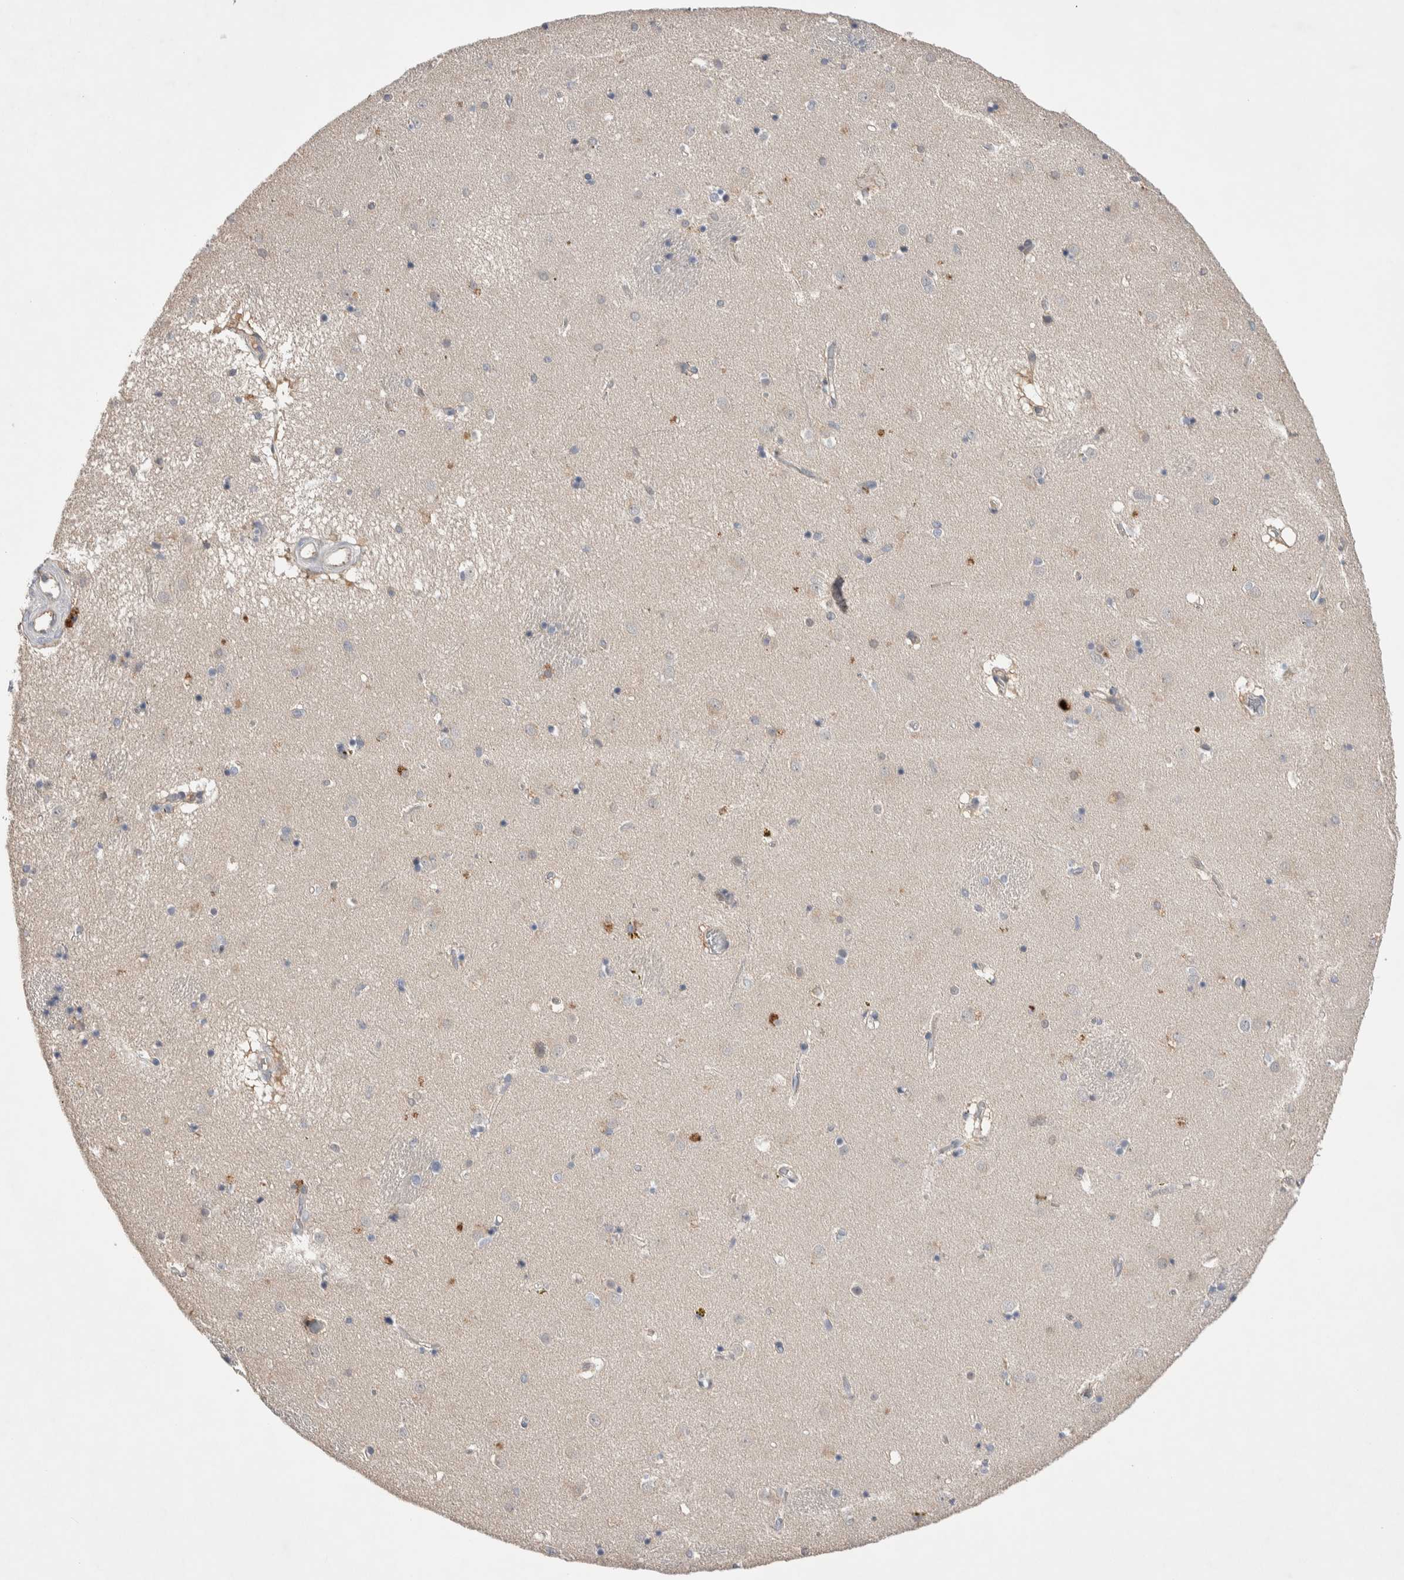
{"staining": {"intensity": "weak", "quantity": "<25%", "location": "cytoplasmic/membranous"}, "tissue": "caudate", "cell_type": "Glial cells", "image_type": "normal", "snomed": [{"axis": "morphology", "description": "Normal tissue, NOS"}, {"axis": "topography", "description": "Lateral ventricle wall"}], "caption": "An immunohistochemistry (IHC) micrograph of benign caudate is shown. There is no staining in glial cells of caudate.", "gene": "CEP131", "patient": {"sex": "male", "age": 70}}